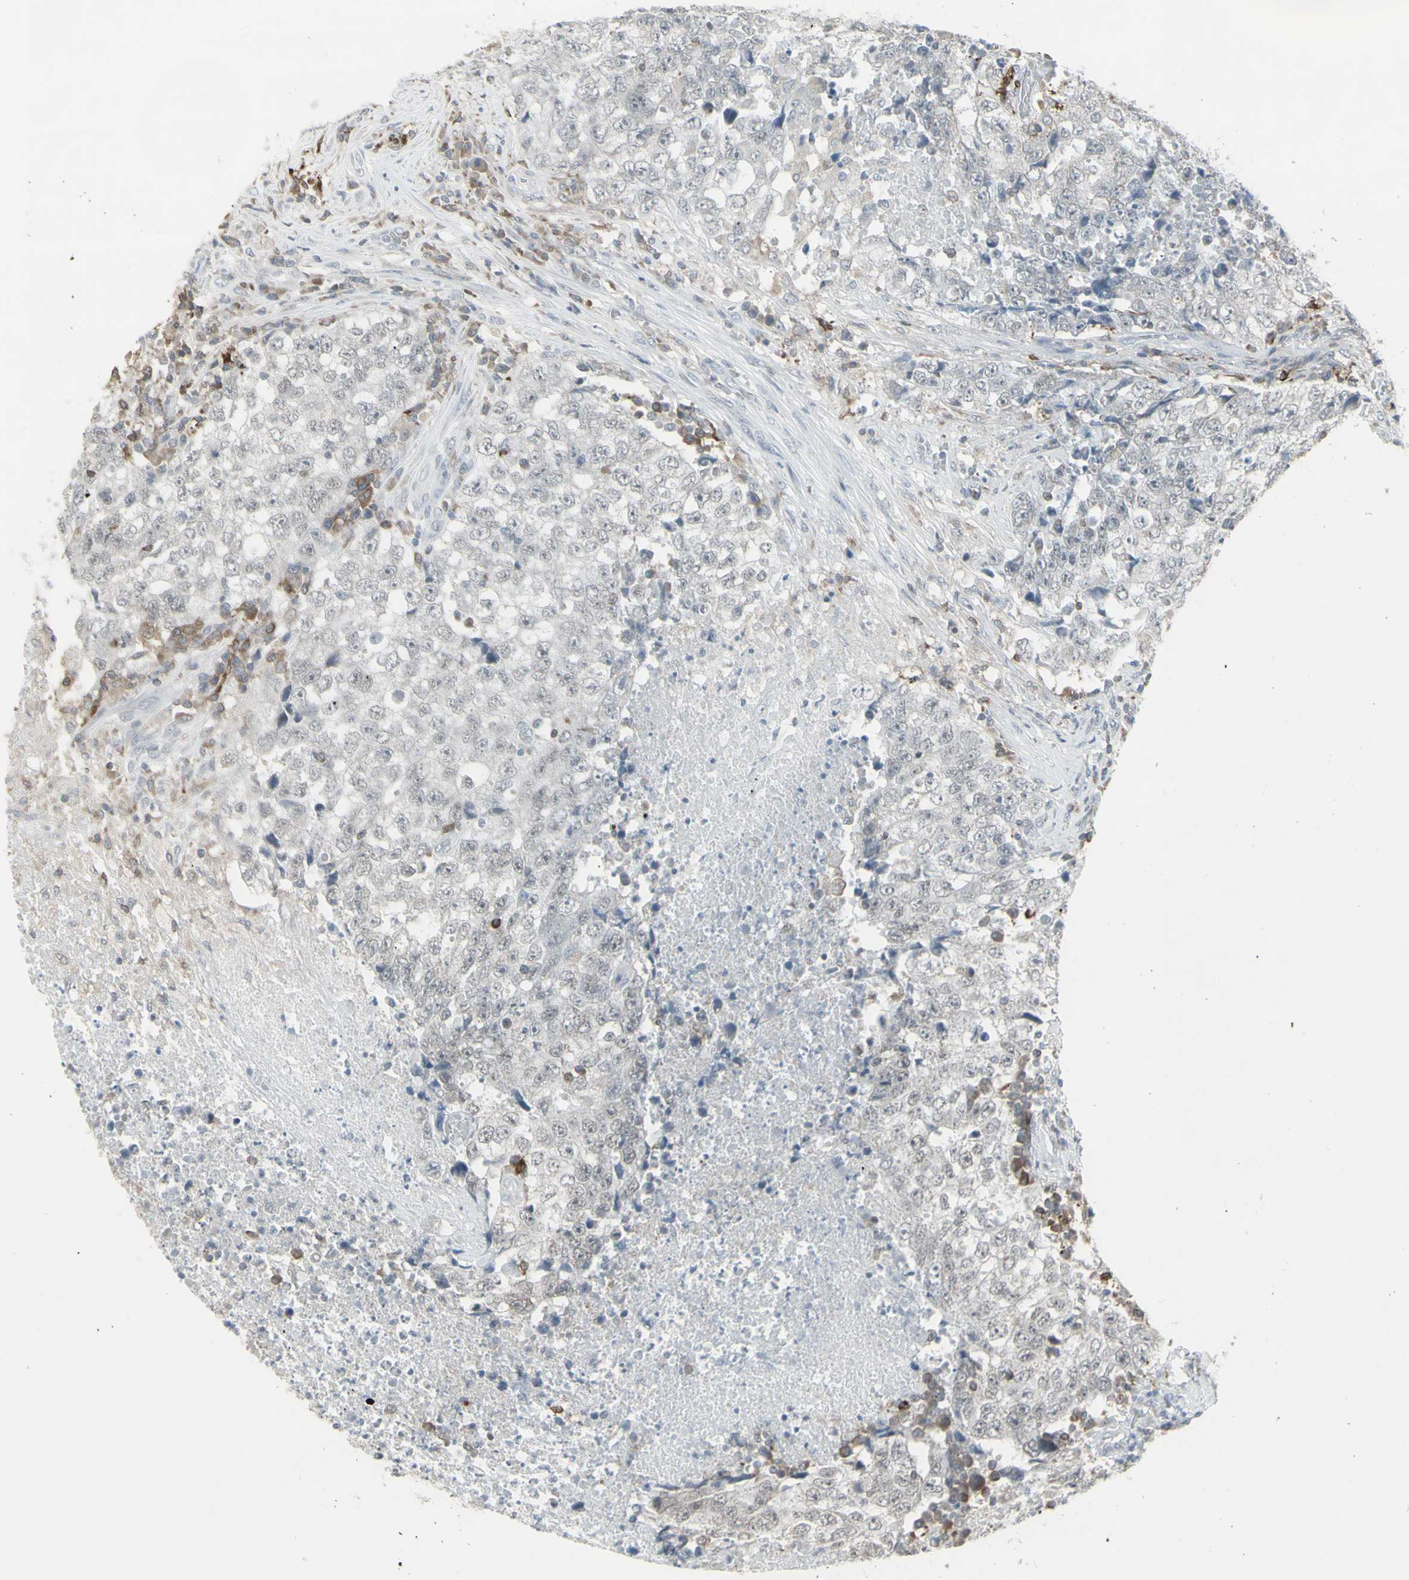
{"staining": {"intensity": "negative", "quantity": "none", "location": "none"}, "tissue": "testis cancer", "cell_type": "Tumor cells", "image_type": "cancer", "snomed": [{"axis": "morphology", "description": "Necrosis, NOS"}, {"axis": "morphology", "description": "Carcinoma, Embryonal, NOS"}, {"axis": "topography", "description": "Testis"}], "caption": "The photomicrograph shows no significant expression in tumor cells of testis cancer.", "gene": "SAMSN1", "patient": {"sex": "male", "age": 19}}